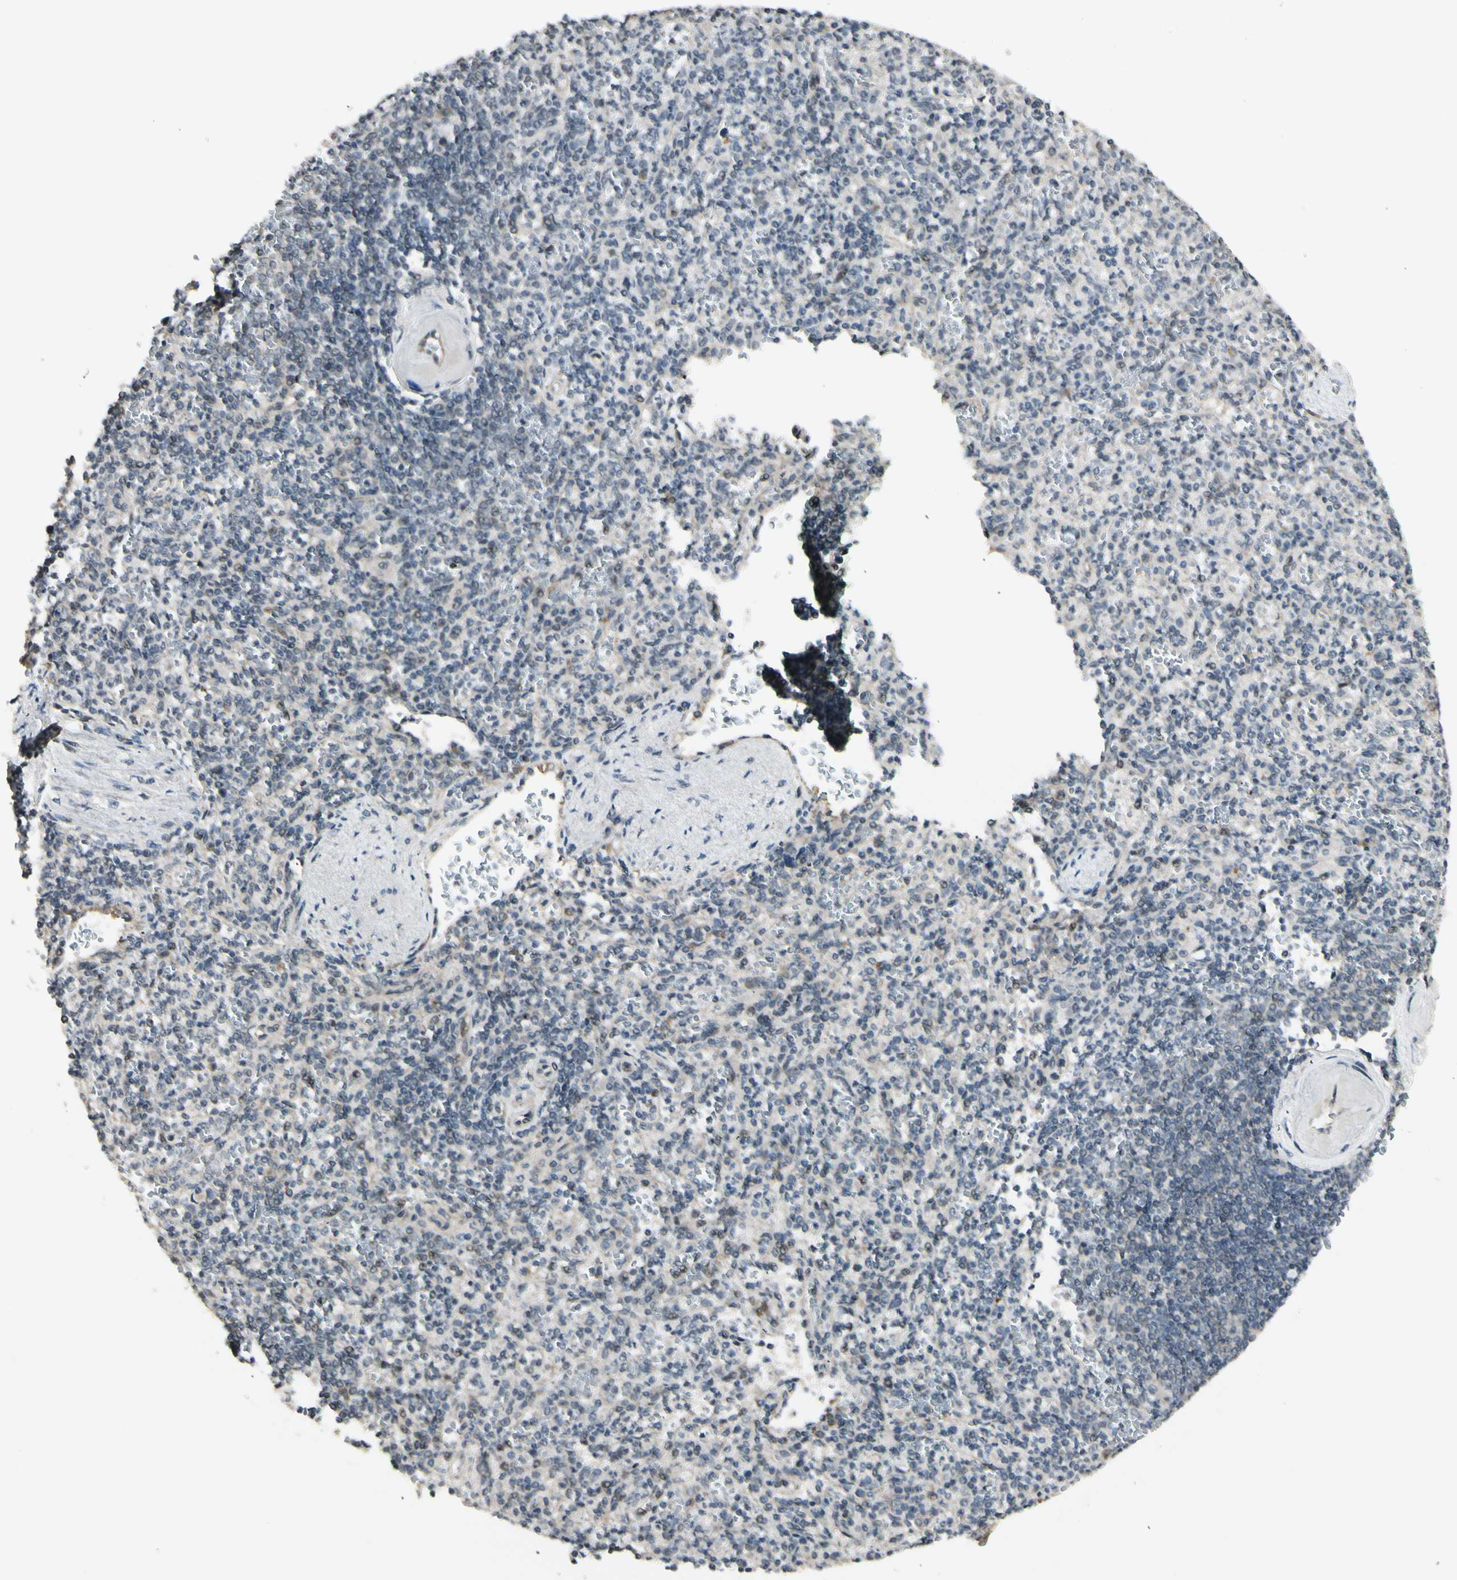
{"staining": {"intensity": "weak", "quantity": "25%-75%", "location": "cytoplasmic/membranous"}, "tissue": "spleen", "cell_type": "Cells in red pulp", "image_type": "normal", "snomed": [{"axis": "morphology", "description": "Normal tissue, NOS"}, {"axis": "topography", "description": "Spleen"}], "caption": "DAB (3,3'-diaminobenzidine) immunohistochemical staining of benign spleen exhibits weak cytoplasmic/membranous protein expression in approximately 25%-75% of cells in red pulp. Nuclei are stained in blue.", "gene": "SVBP", "patient": {"sex": "female", "age": 74}}